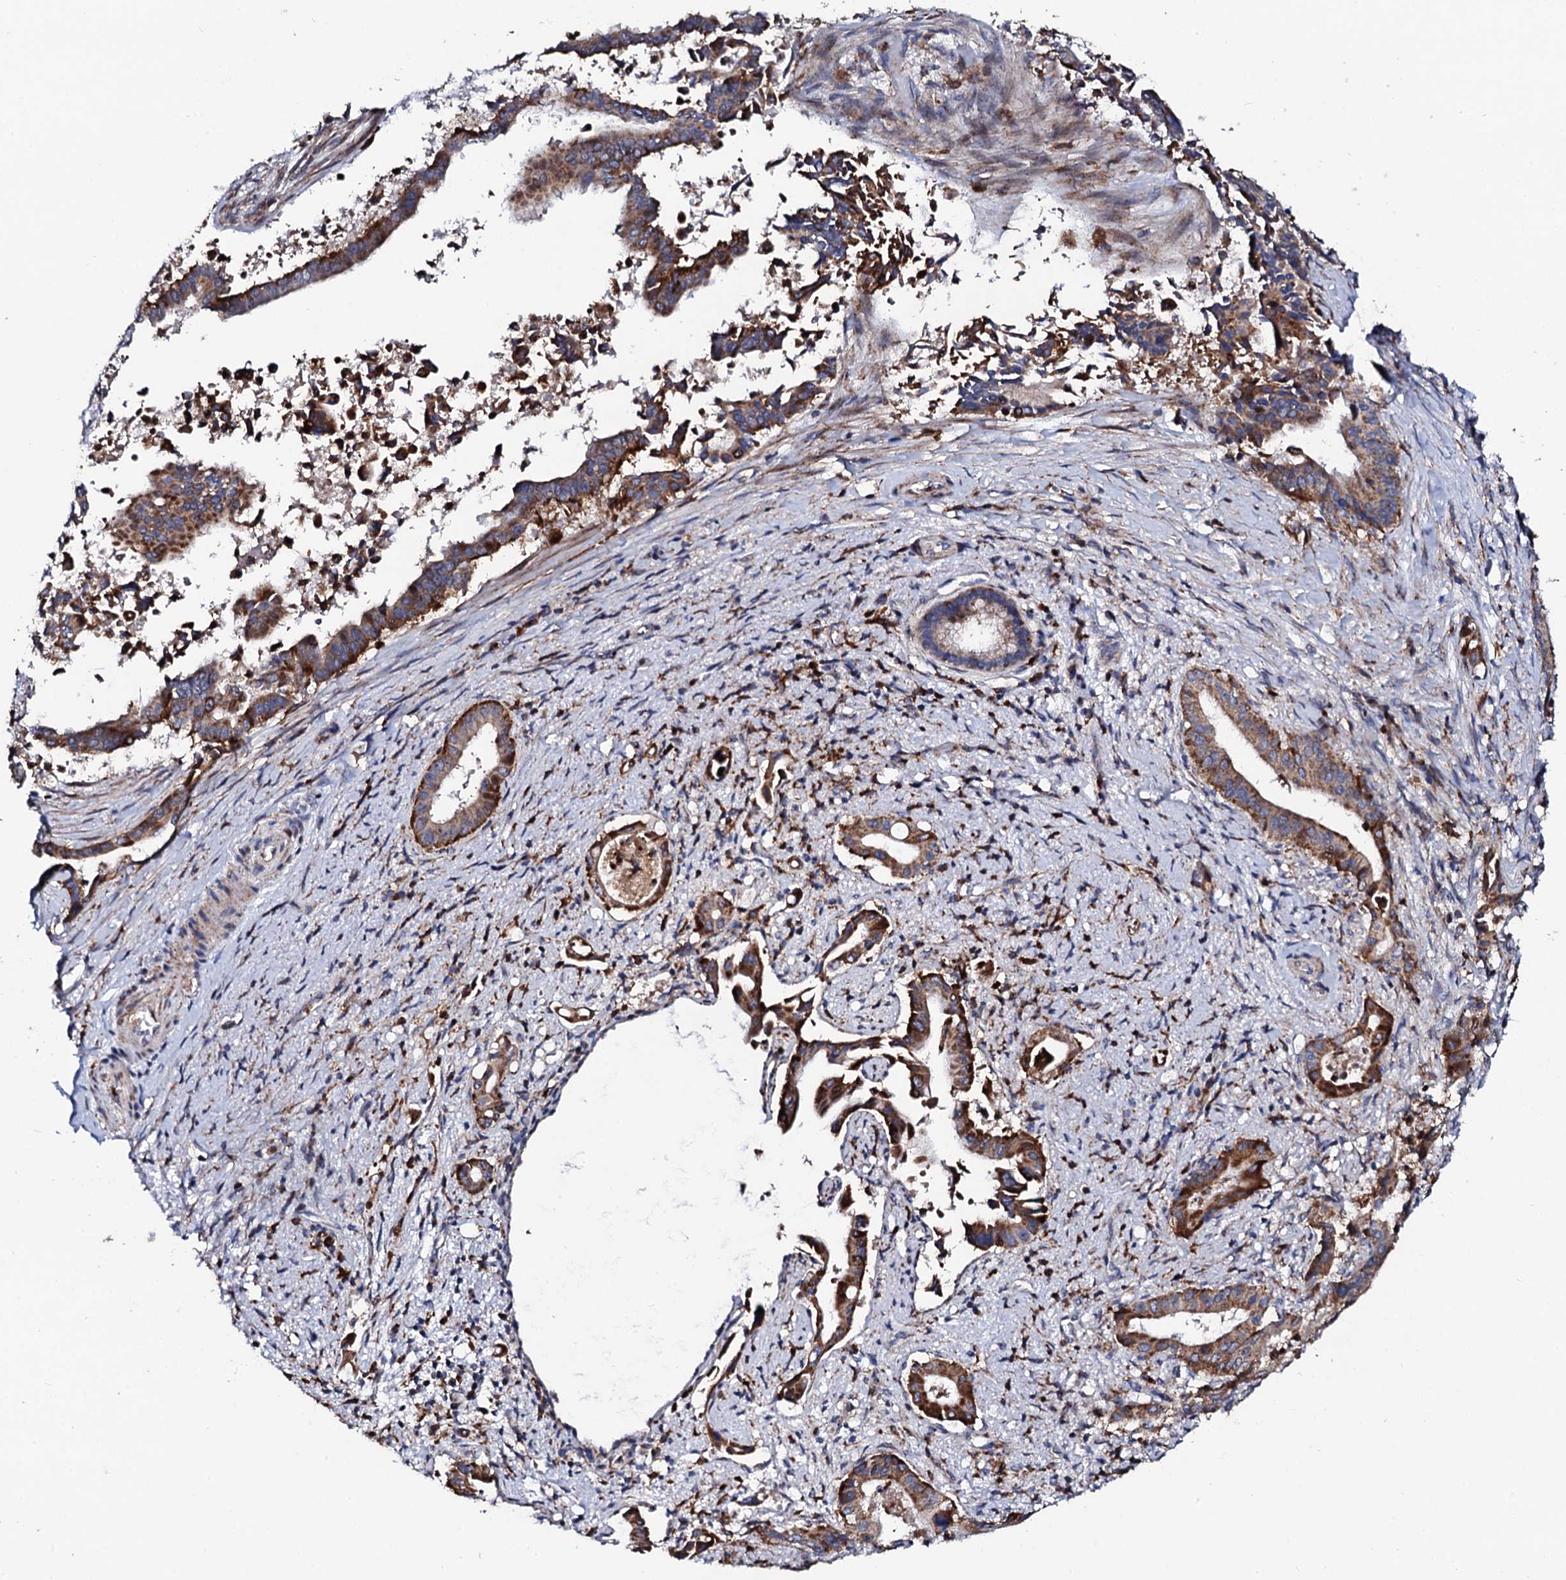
{"staining": {"intensity": "strong", "quantity": ">75%", "location": "cytoplasmic/membranous"}, "tissue": "pancreatic cancer", "cell_type": "Tumor cells", "image_type": "cancer", "snomed": [{"axis": "morphology", "description": "Adenocarcinoma, NOS"}, {"axis": "topography", "description": "Pancreas"}], "caption": "Tumor cells exhibit high levels of strong cytoplasmic/membranous expression in approximately >75% of cells in pancreatic cancer. The protein of interest is stained brown, and the nuclei are stained in blue (DAB IHC with brightfield microscopy, high magnification).", "gene": "TCIRG1", "patient": {"sex": "female", "age": 77}}